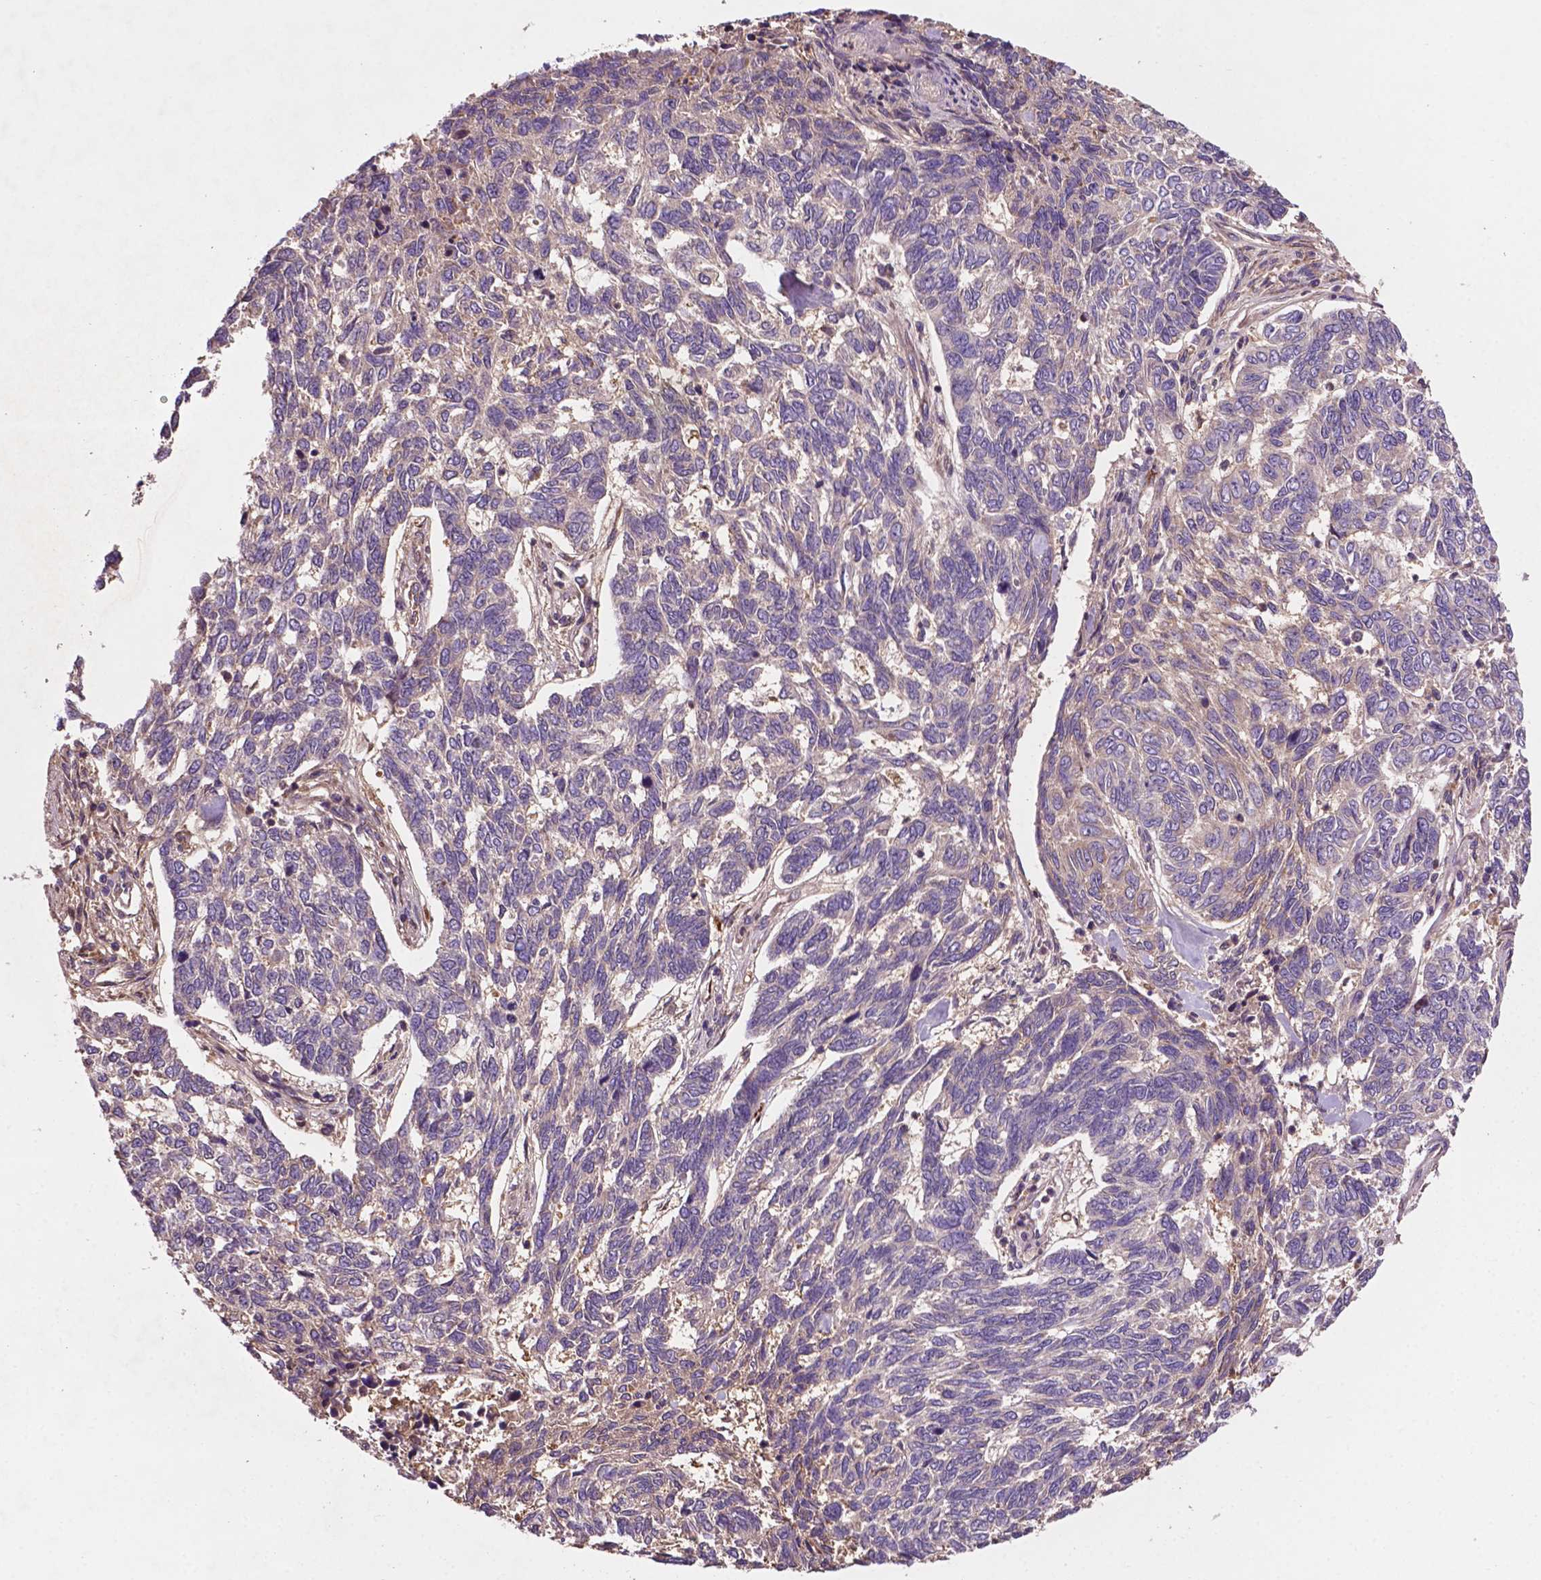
{"staining": {"intensity": "weak", "quantity": "<25%", "location": "cytoplasmic/membranous"}, "tissue": "skin cancer", "cell_type": "Tumor cells", "image_type": "cancer", "snomed": [{"axis": "morphology", "description": "Basal cell carcinoma"}, {"axis": "topography", "description": "Skin"}], "caption": "The histopathology image displays no significant staining in tumor cells of skin cancer.", "gene": "GJA9", "patient": {"sex": "female", "age": 65}}